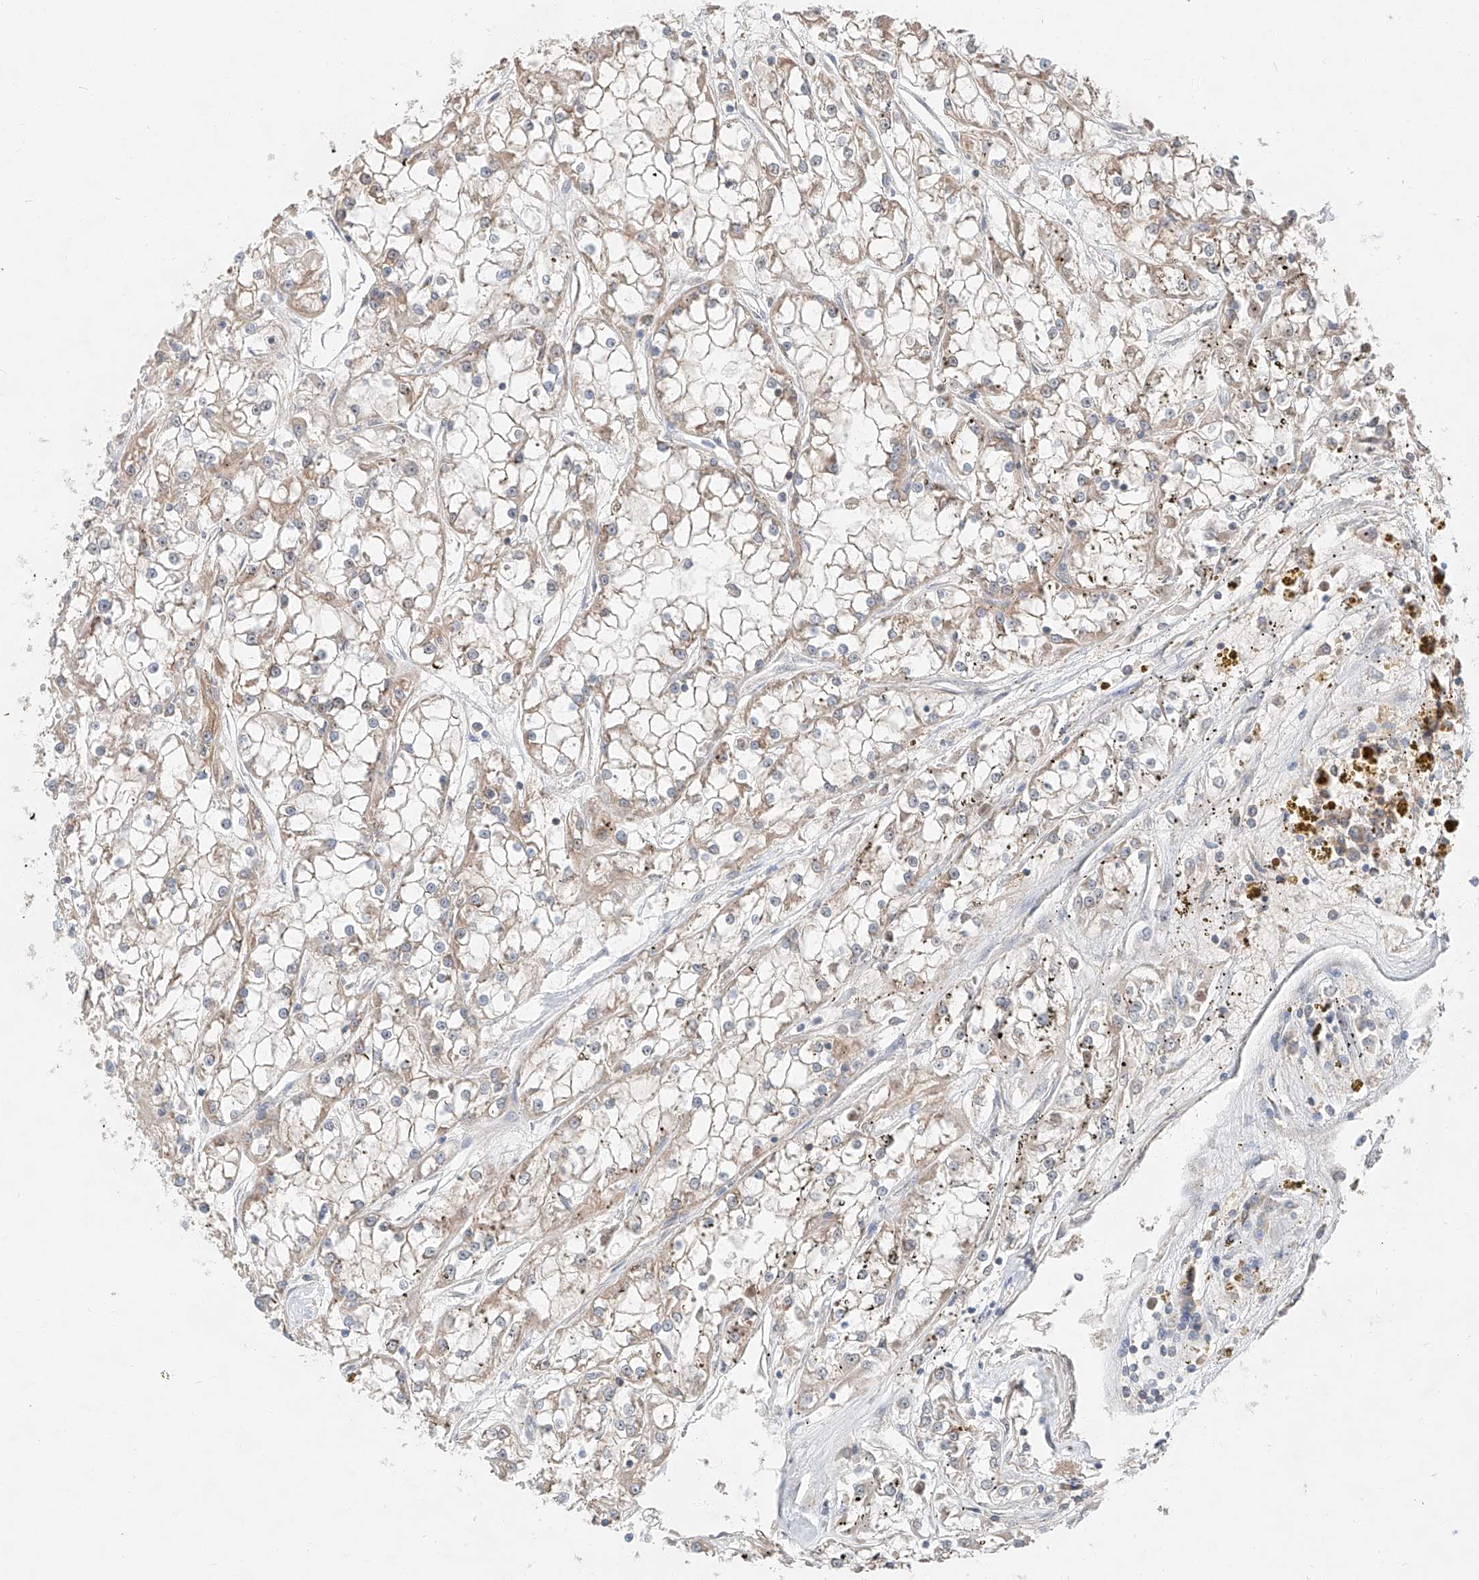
{"staining": {"intensity": "weak", "quantity": "<25%", "location": "cytoplasmic/membranous"}, "tissue": "renal cancer", "cell_type": "Tumor cells", "image_type": "cancer", "snomed": [{"axis": "morphology", "description": "Adenocarcinoma, NOS"}, {"axis": "topography", "description": "Kidney"}], "caption": "Photomicrograph shows no protein expression in tumor cells of renal adenocarcinoma tissue. Brightfield microscopy of immunohistochemistry stained with DAB (brown) and hematoxylin (blue), captured at high magnification.", "gene": "RUSC1", "patient": {"sex": "female", "age": 52}}